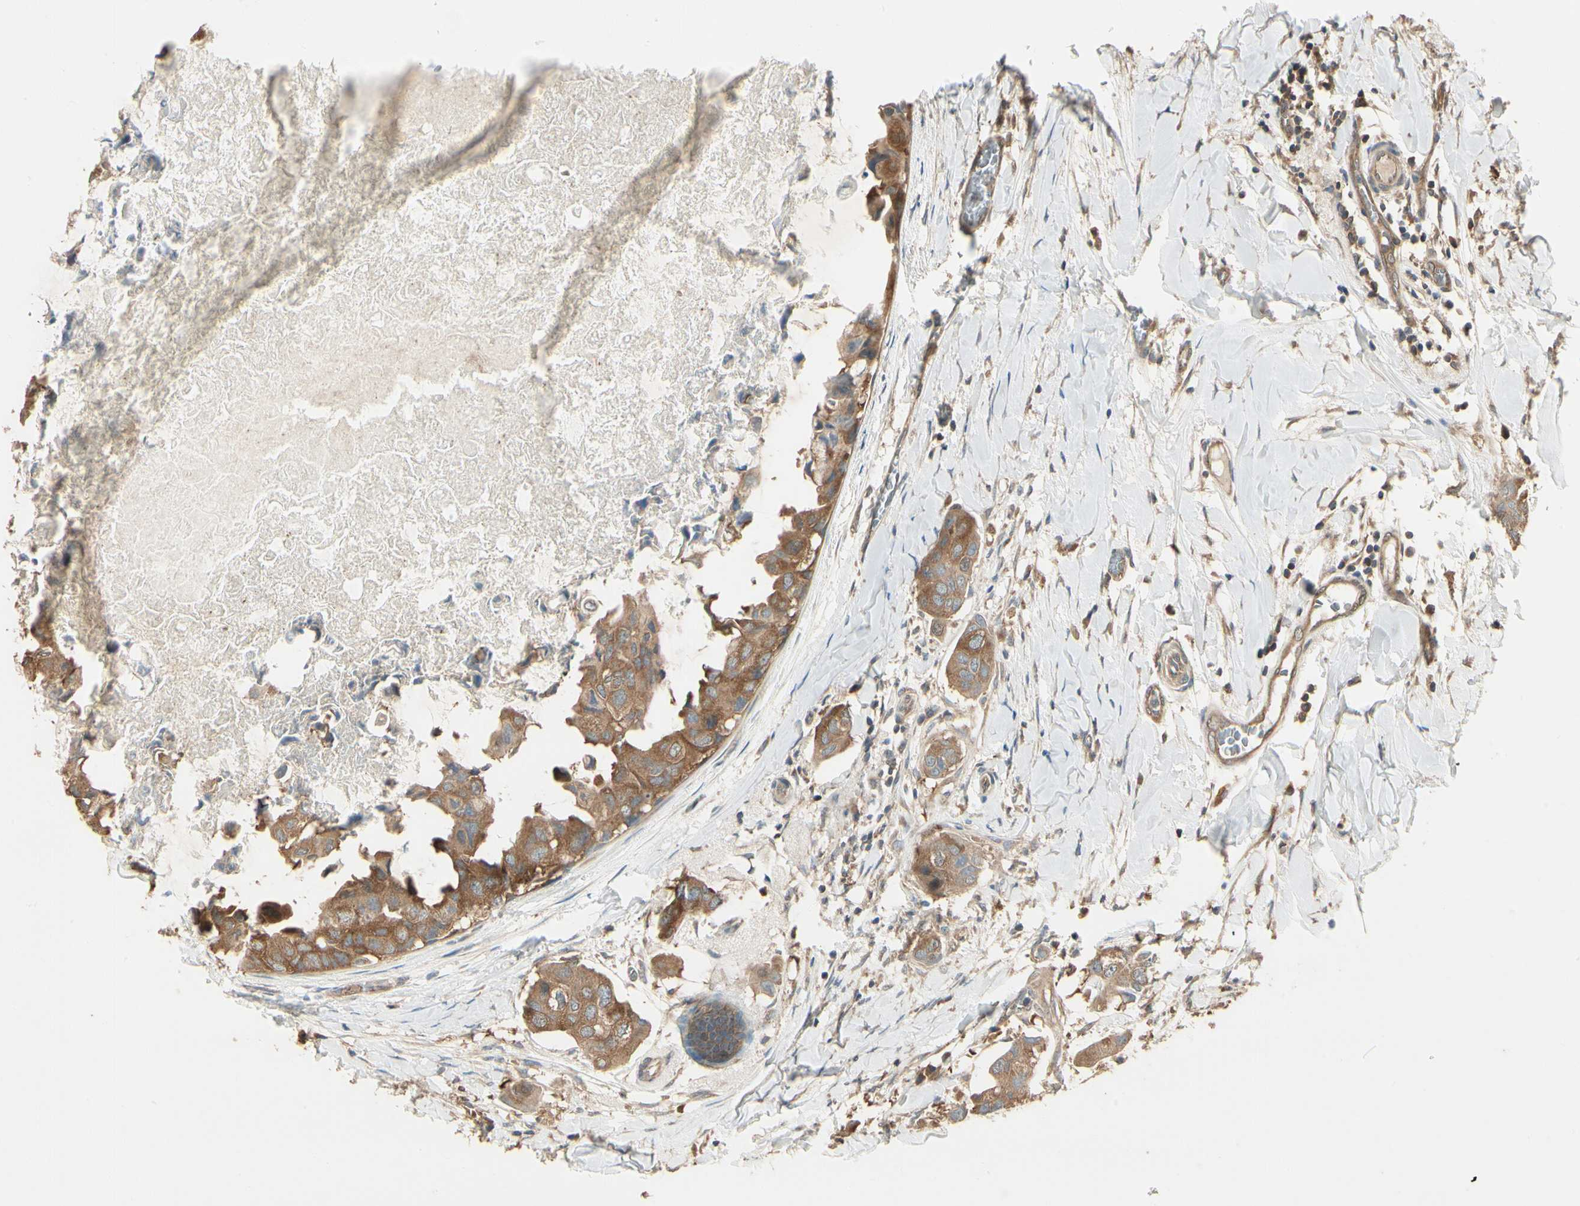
{"staining": {"intensity": "moderate", "quantity": ">75%", "location": "cytoplasmic/membranous"}, "tissue": "breast cancer", "cell_type": "Tumor cells", "image_type": "cancer", "snomed": [{"axis": "morphology", "description": "Duct carcinoma"}, {"axis": "topography", "description": "Breast"}], "caption": "This micrograph demonstrates immunohistochemistry (IHC) staining of intraductal carcinoma (breast), with medium moderate cytoplasmic/membranous expression in about >75% of tumor cells.", "gene": "CCT7", "patient": {"sex": "female", "age": 40}}